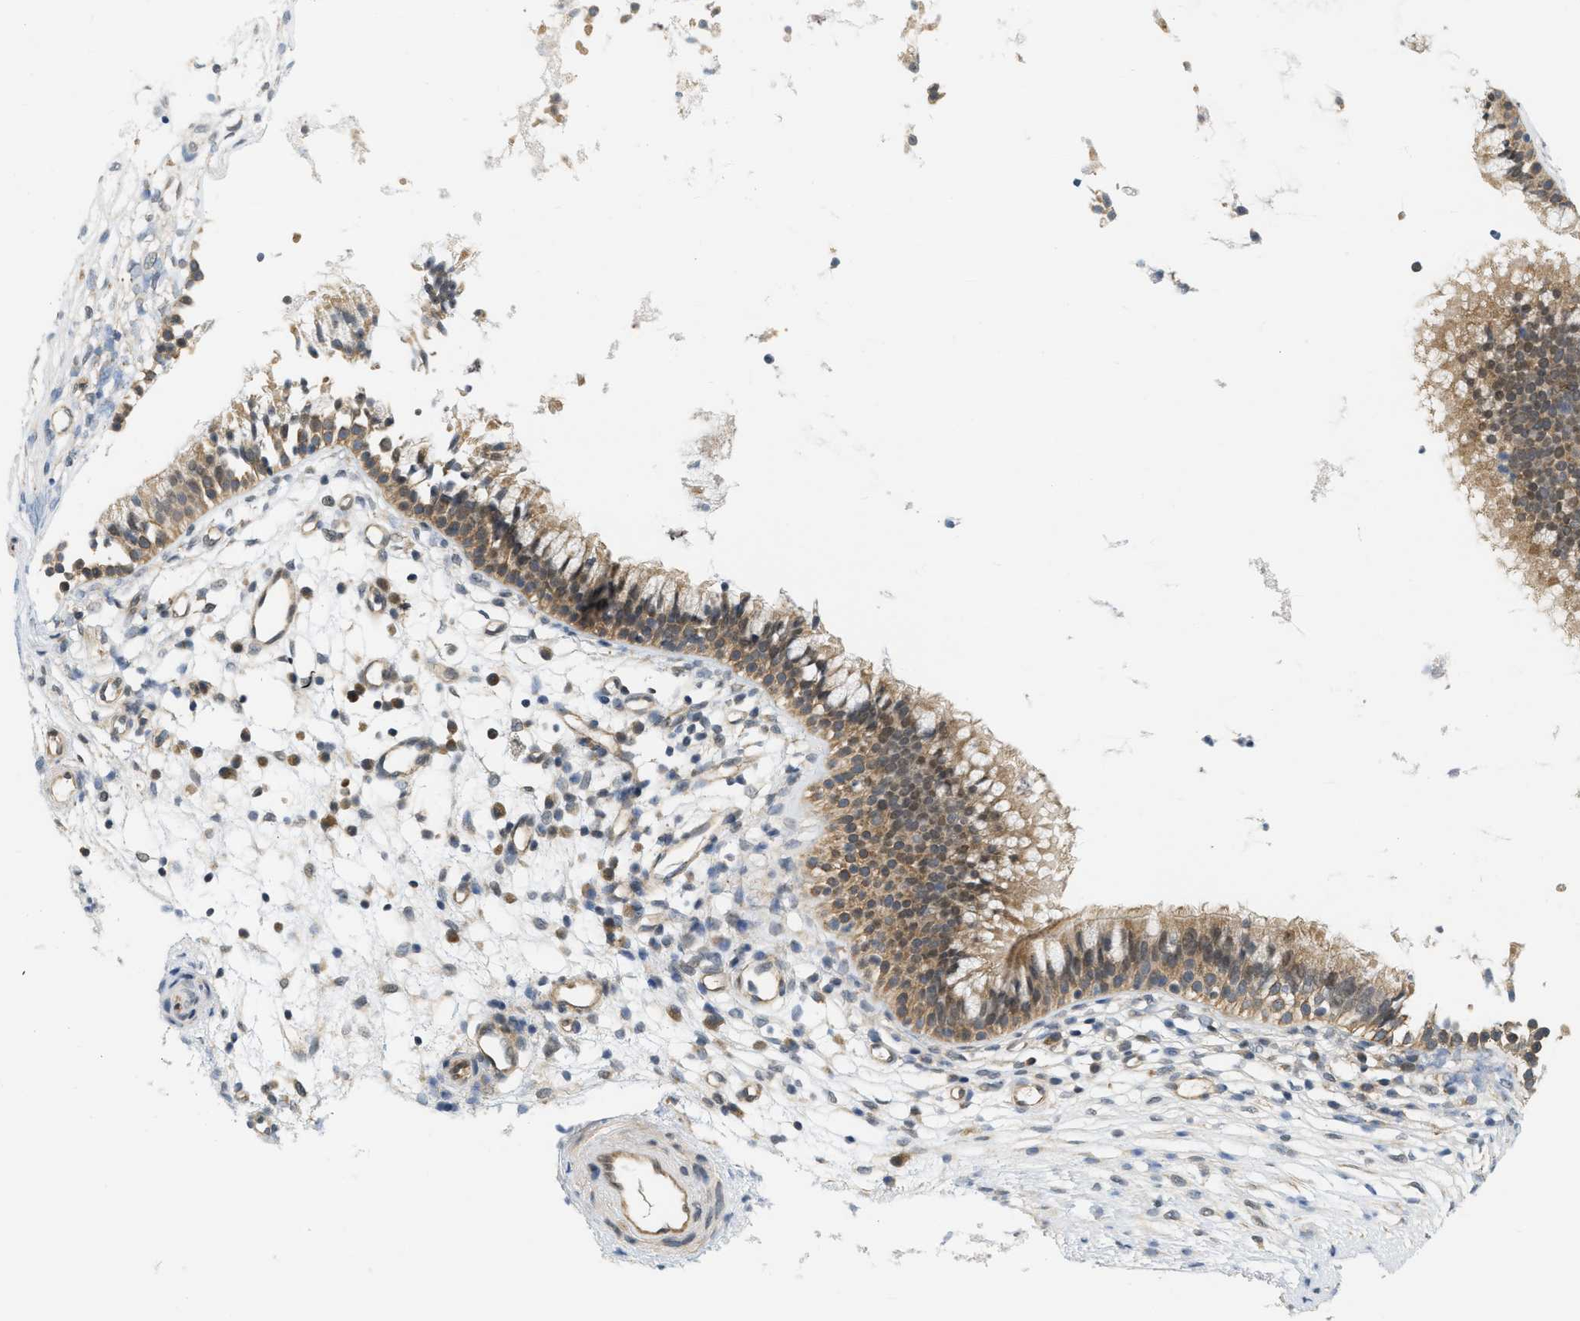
{"staining": {"intensity": "moderate", "quantity": ">75%", "location": "cytoplasmic/membranous"}, "tissue": "nasopharynx", "cell_type": "Respiratory epithelial cells", "image_type": "normal", "snomed": [{"axis": "morphology", "description": "Normal tissue, NOS"}, {"axis": "topography", "description": "Nasopharynx"}], "caption": "Immunohistochemistry of normal nasopharynx reveals medium levels of moderate cytoplasmic/membranous staining in approximately >75% of respiratory epithelial cells.", "gene": "PRKD1", "patient": {"sex": "male", "age": 21}}